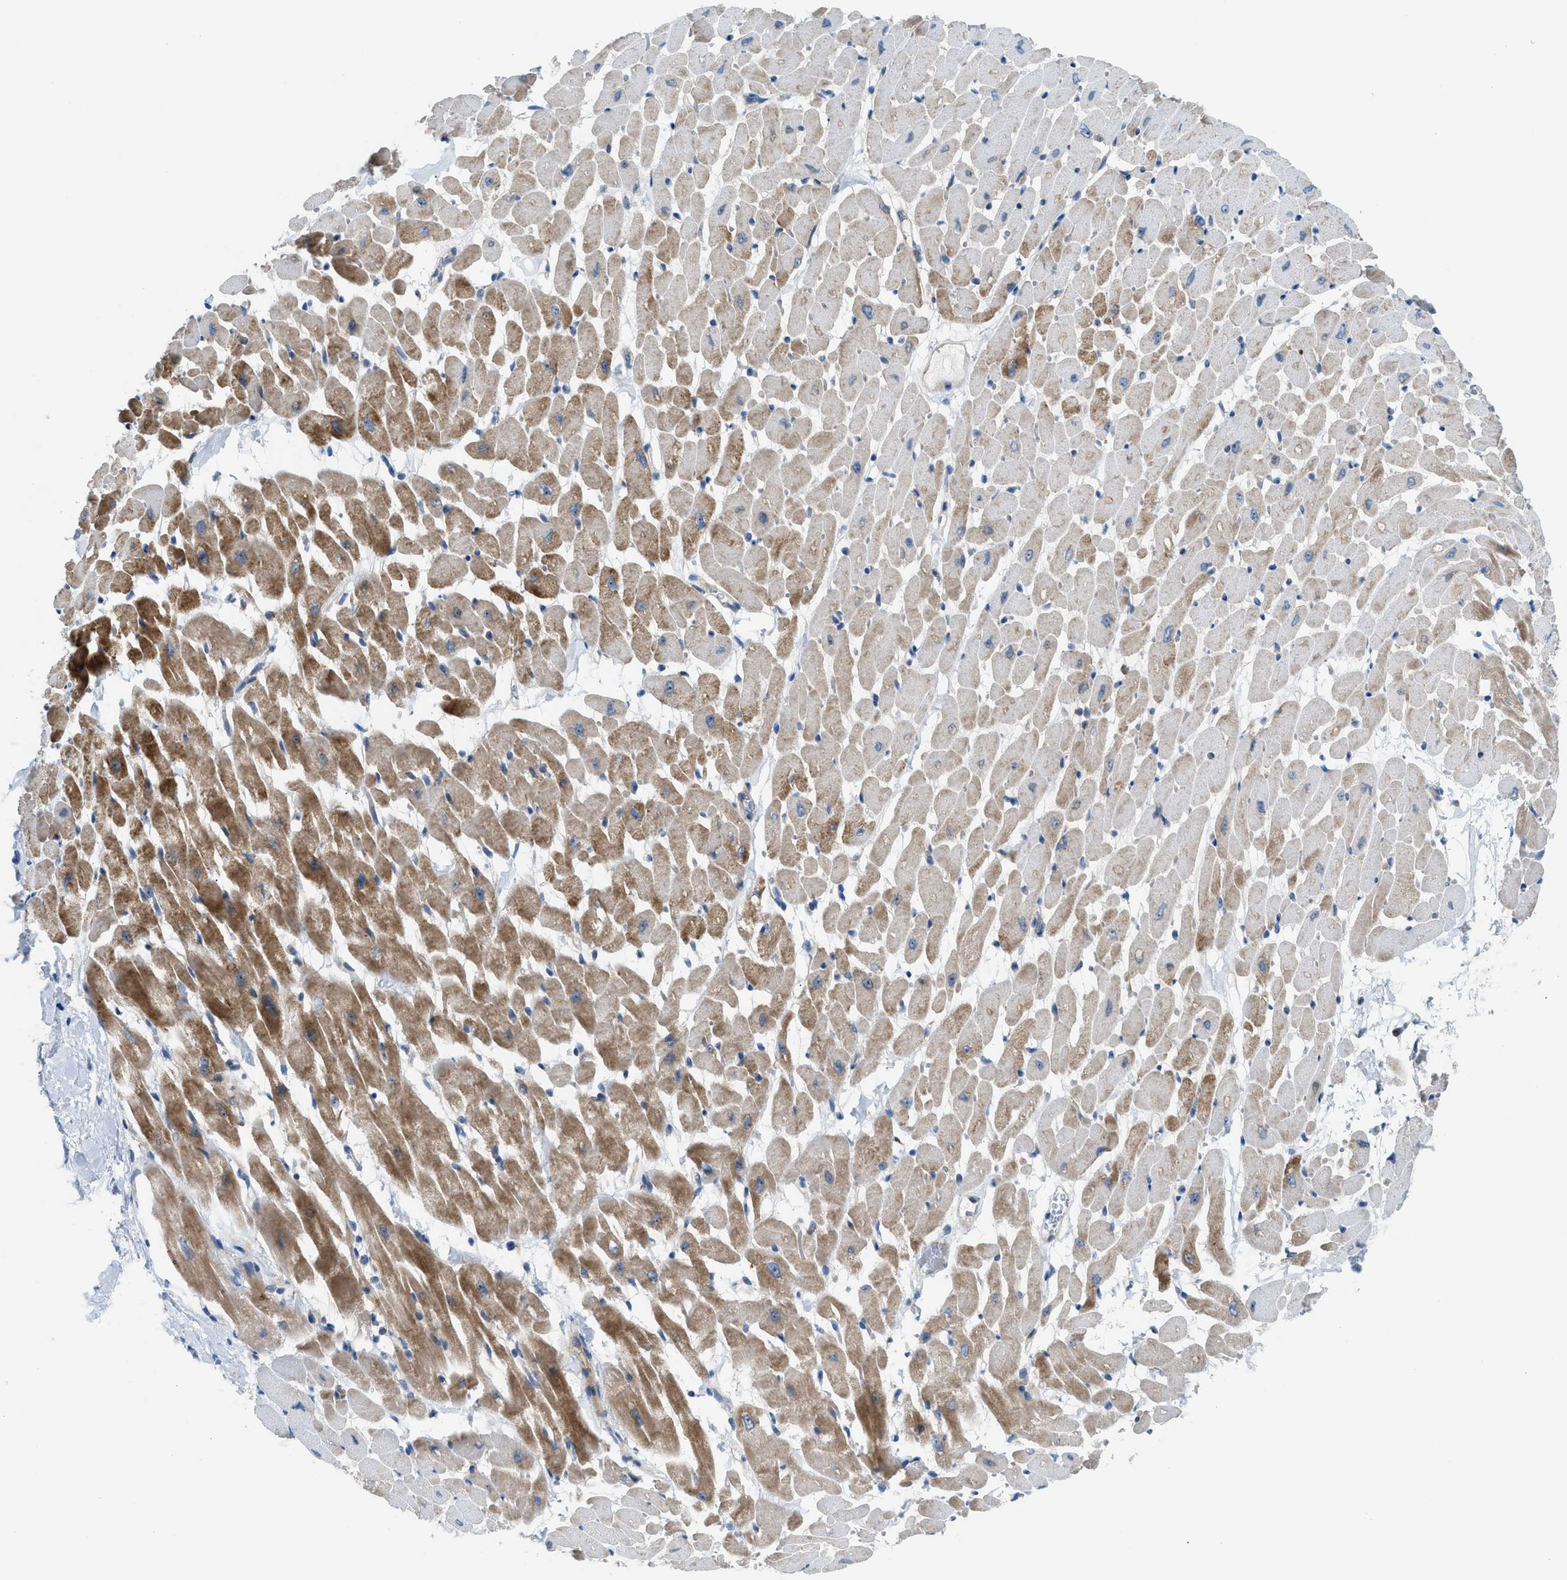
{"staining": {"intensity": "moderate", "quantity": "25%-75%", "location": "cytoplasmic/membranous"}, "tissue": "heart muscle", "cell_type": "Cardiomyocytes", "image_type": "normal", "snomed": [{"axis": "morphology", "description": "Normal tissue, NOS"}, {"axis": "topography", "description": "Heart"}], "caption": "Unremarkable heart muscle was stained to show a protein in brown. There is medium levels of moderate cytoplasmic/membranous positivity in about 25%-75% of cardiomyocytes. The protein is stained brown, and the nuclei are stained in blue (DAB IHC with brightfield microscopy, high magnification).", "gene": "TPH1", "patient": {"sex": "male", "age": 45}}